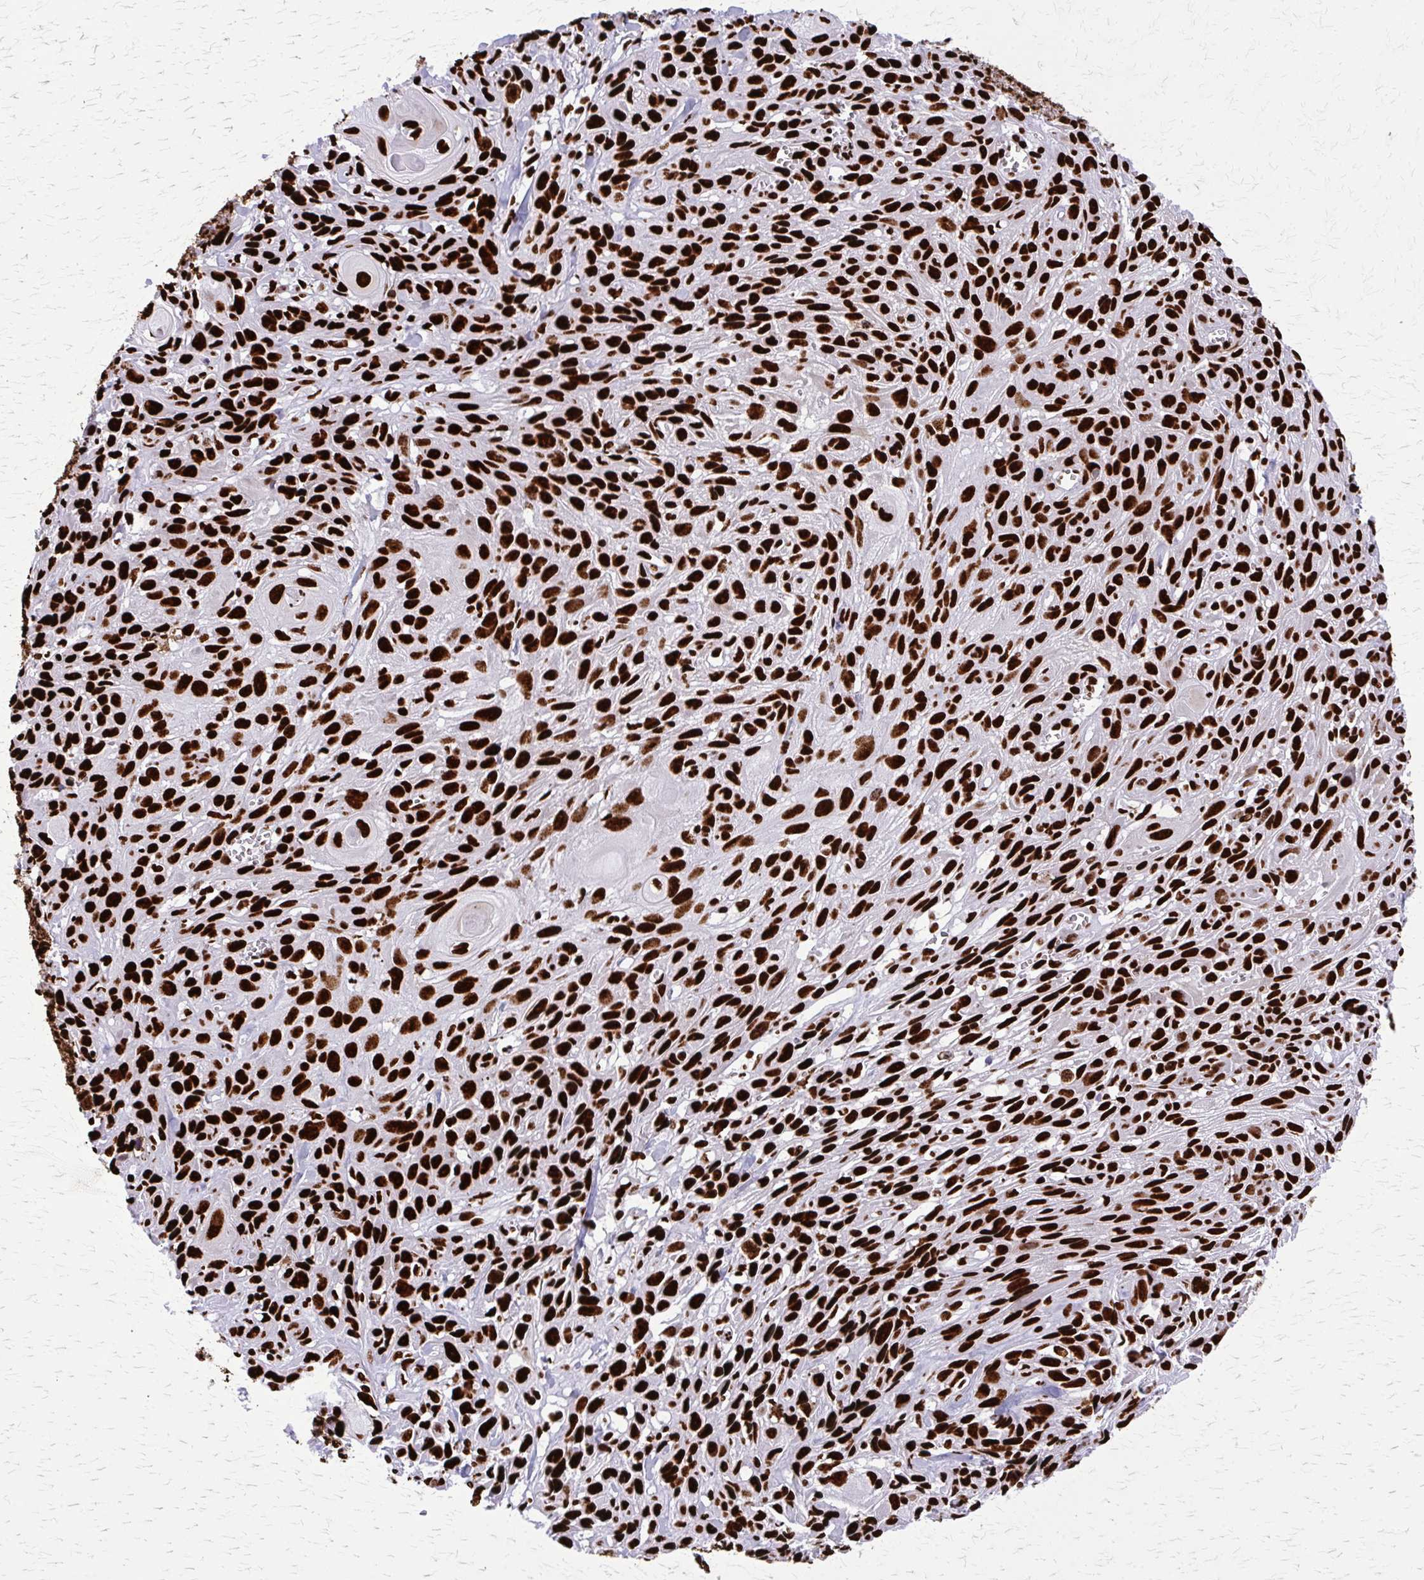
{"staining": {"intensity": "strong", "quantity": ">75%", "location": "nuclear"}, "tissue": "skin cancer", "cell_type": "Tumor cells", "image_type": "cancer", "snomed": [{"axis": "morphology", "description": "Squamous cell carcinoma, NOS"}, {"axis": "topography", "description": "Skin"}, {"axis": "topography", "description": "Vulva"}], "caption": "Immunohistochemistry photomicrograph of neoplastic tissue: human skin cancer stained using immunohistochemistry (IHC) shows high levels of strong protein expression localized specifically in the nuclear of tumor cells, appearing as a nuclear brown color.", "gene": "SFPQ", "patient": {"sex": "female", "age": 83}}